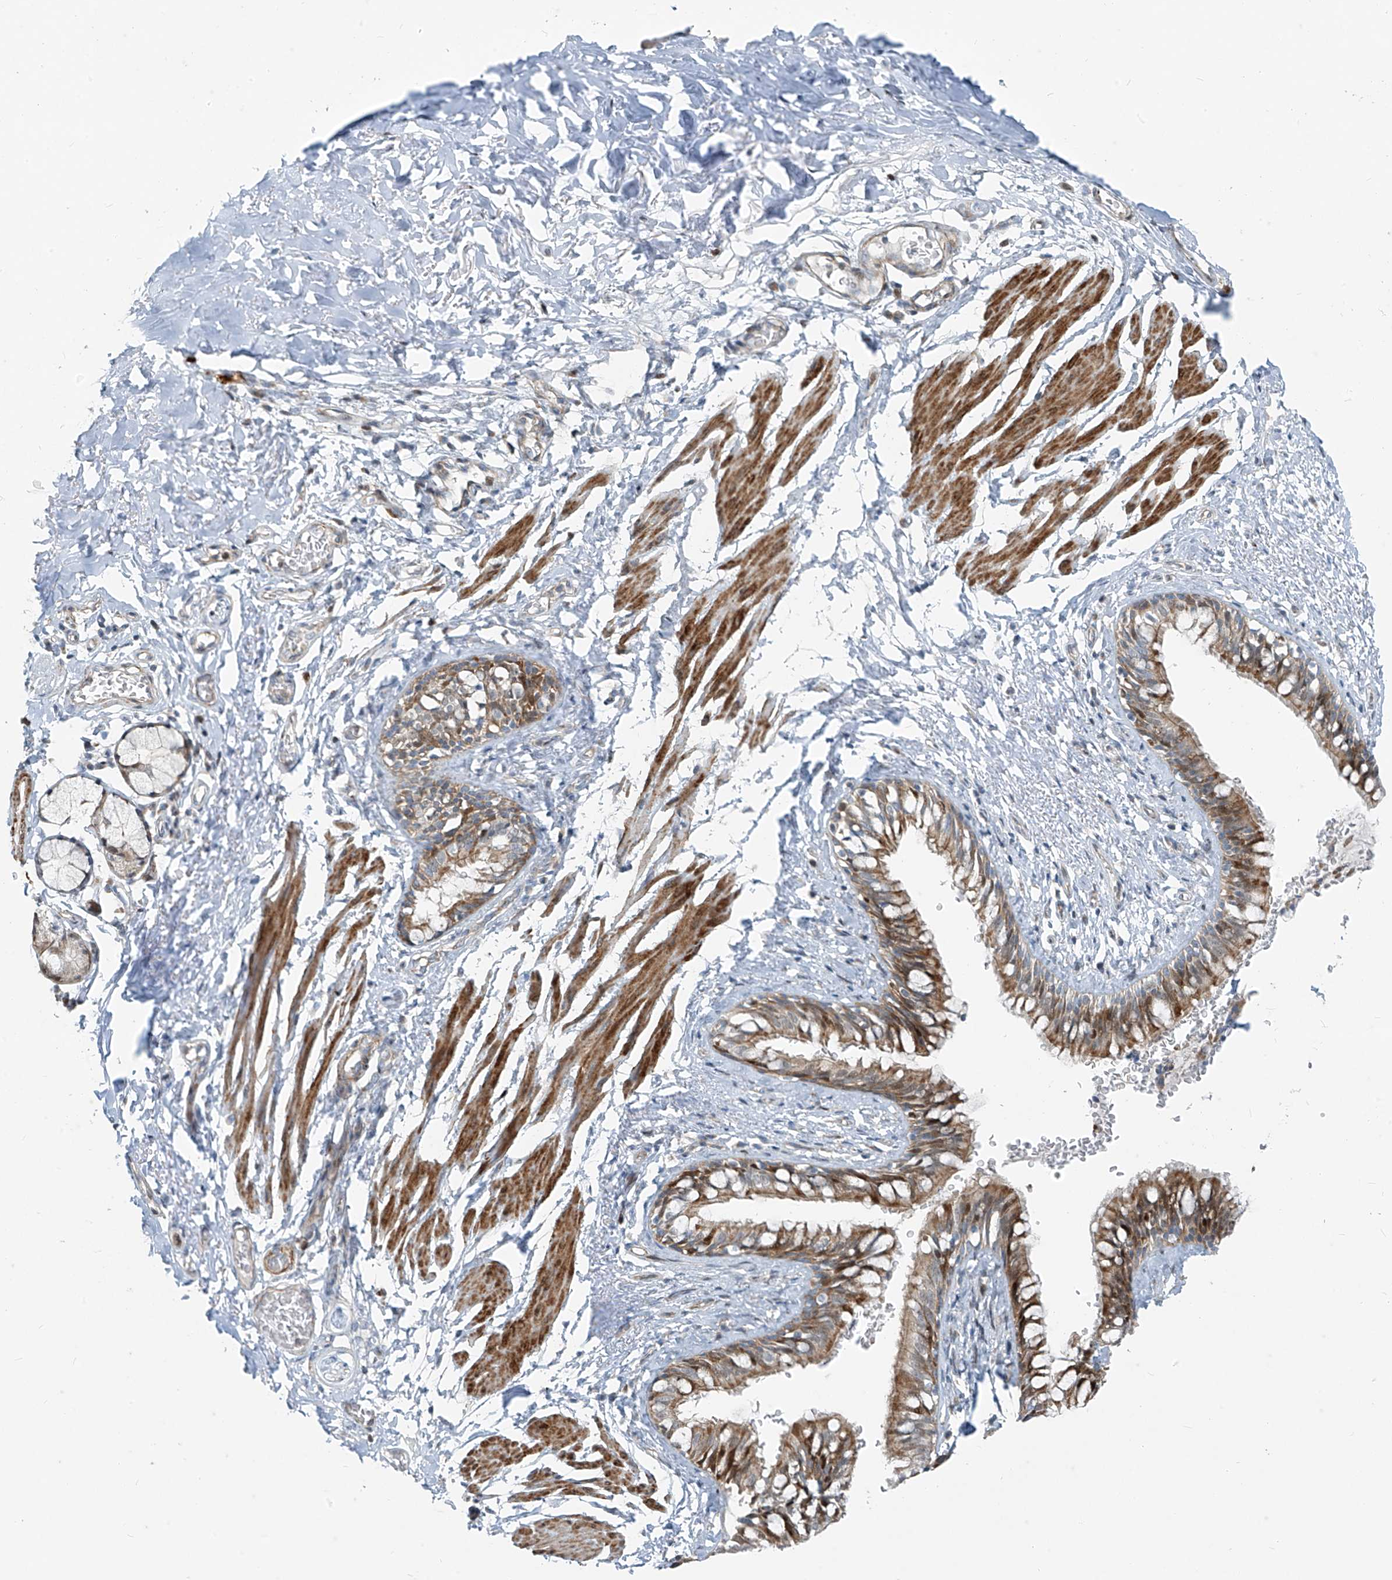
{"staining": {"intensity": "strong", "quantity": "25%-75%", "location": "cytoplasmic/membranous,nuclear"}, "tissue": "bronchus", "cell_type": "Respiratory epithelial cells", "image_type": "normal", "snomed": [{"axis": "morphology", "description": "Normal tissue, NOS"}, {"axis": "topography", "description": "Cartilage tissue"}, {"axis": "topography", "description": "Bronchus"}], "caption": "Bronchus stained with DAB (3,3'-diaminobenzidine) immunohistochemistry demonstrates high levels of strong cytoplasmic/membranous,nuclear positivity in approximately 25%-75% of respiratory epithelial cells.", "gene": "PPCS", "patient": {"sex": "female", "age": 36}}